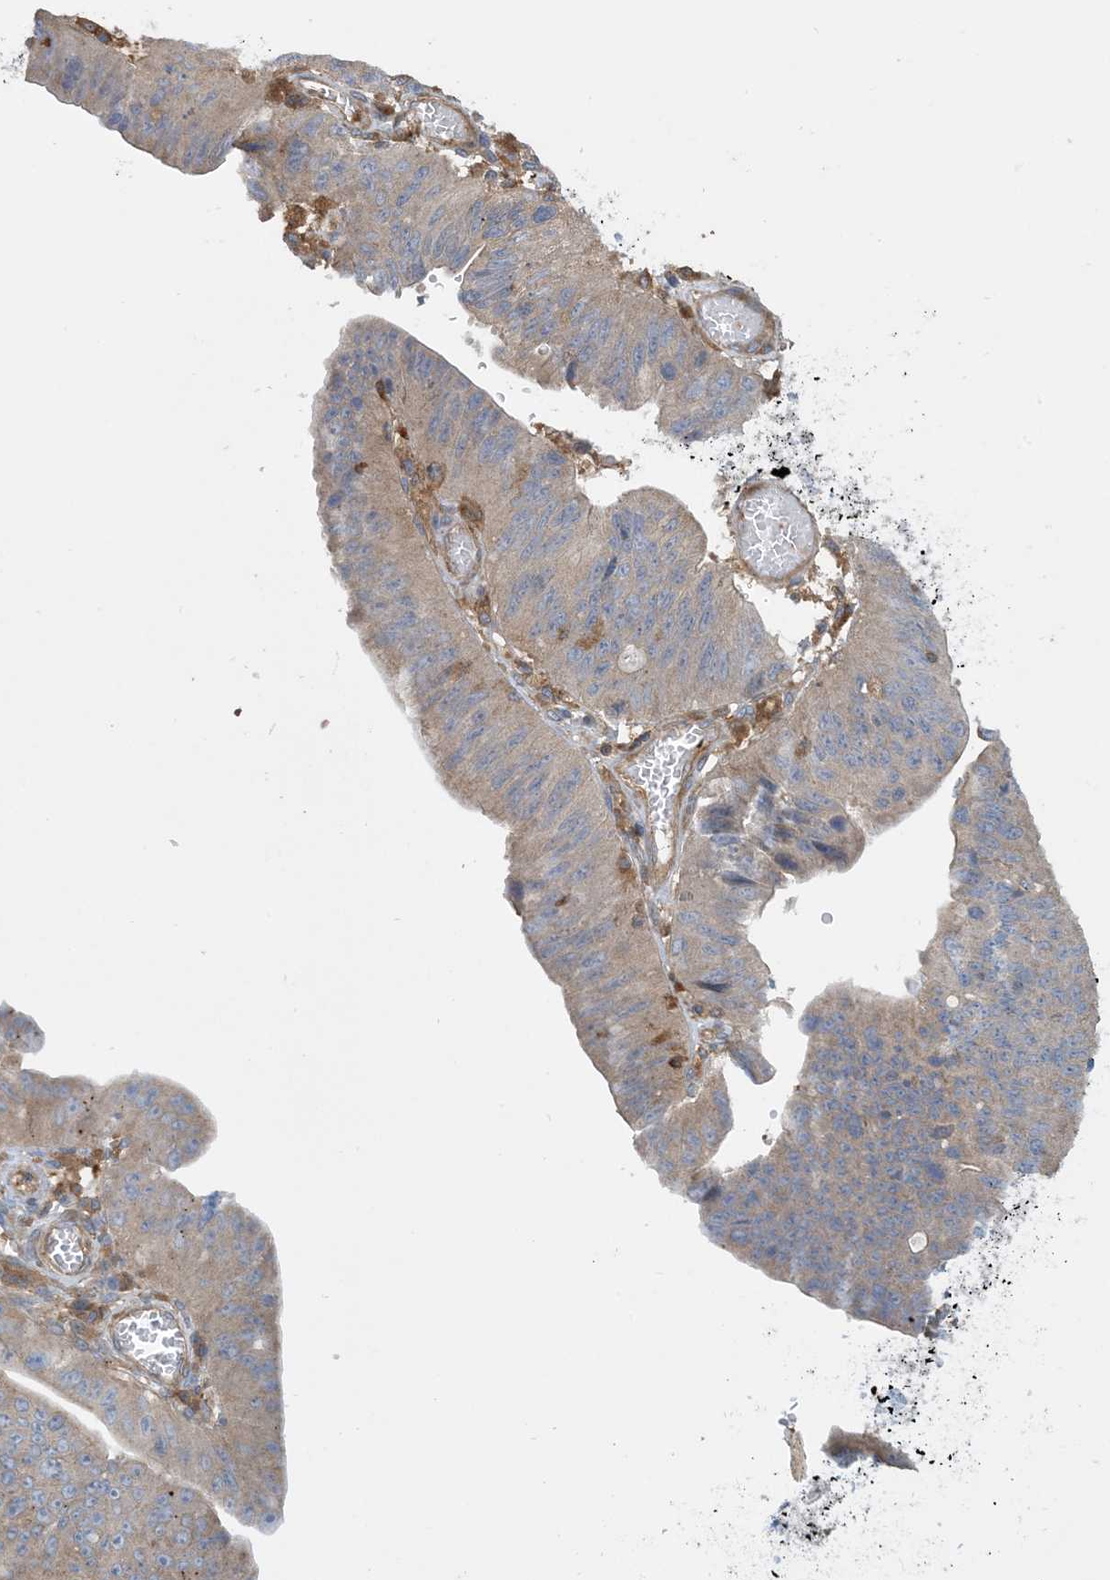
{"staining": {"intensity": "weak", "quantity": "25%-75%", "location": "cytoplasmic/membranous"}, "tissue": "stomach cancer", "cell_type": "Tumor cells", "image_type": "cancer", "snomed": [{"axis": "morphology", "description": "Adenocarcinoma, NOS"}, {"axis": "topography", "description": "Stomach"}], "caption": "Weak cytoplasmic/membranous staining for a protein is appreciated in approximately 25%-75% of tumor cells of adenocarcinoma (stomach) using immunohistochemistry.", "gene": "SFMBT2", "patient": {"sex": "male", "age": 59}}